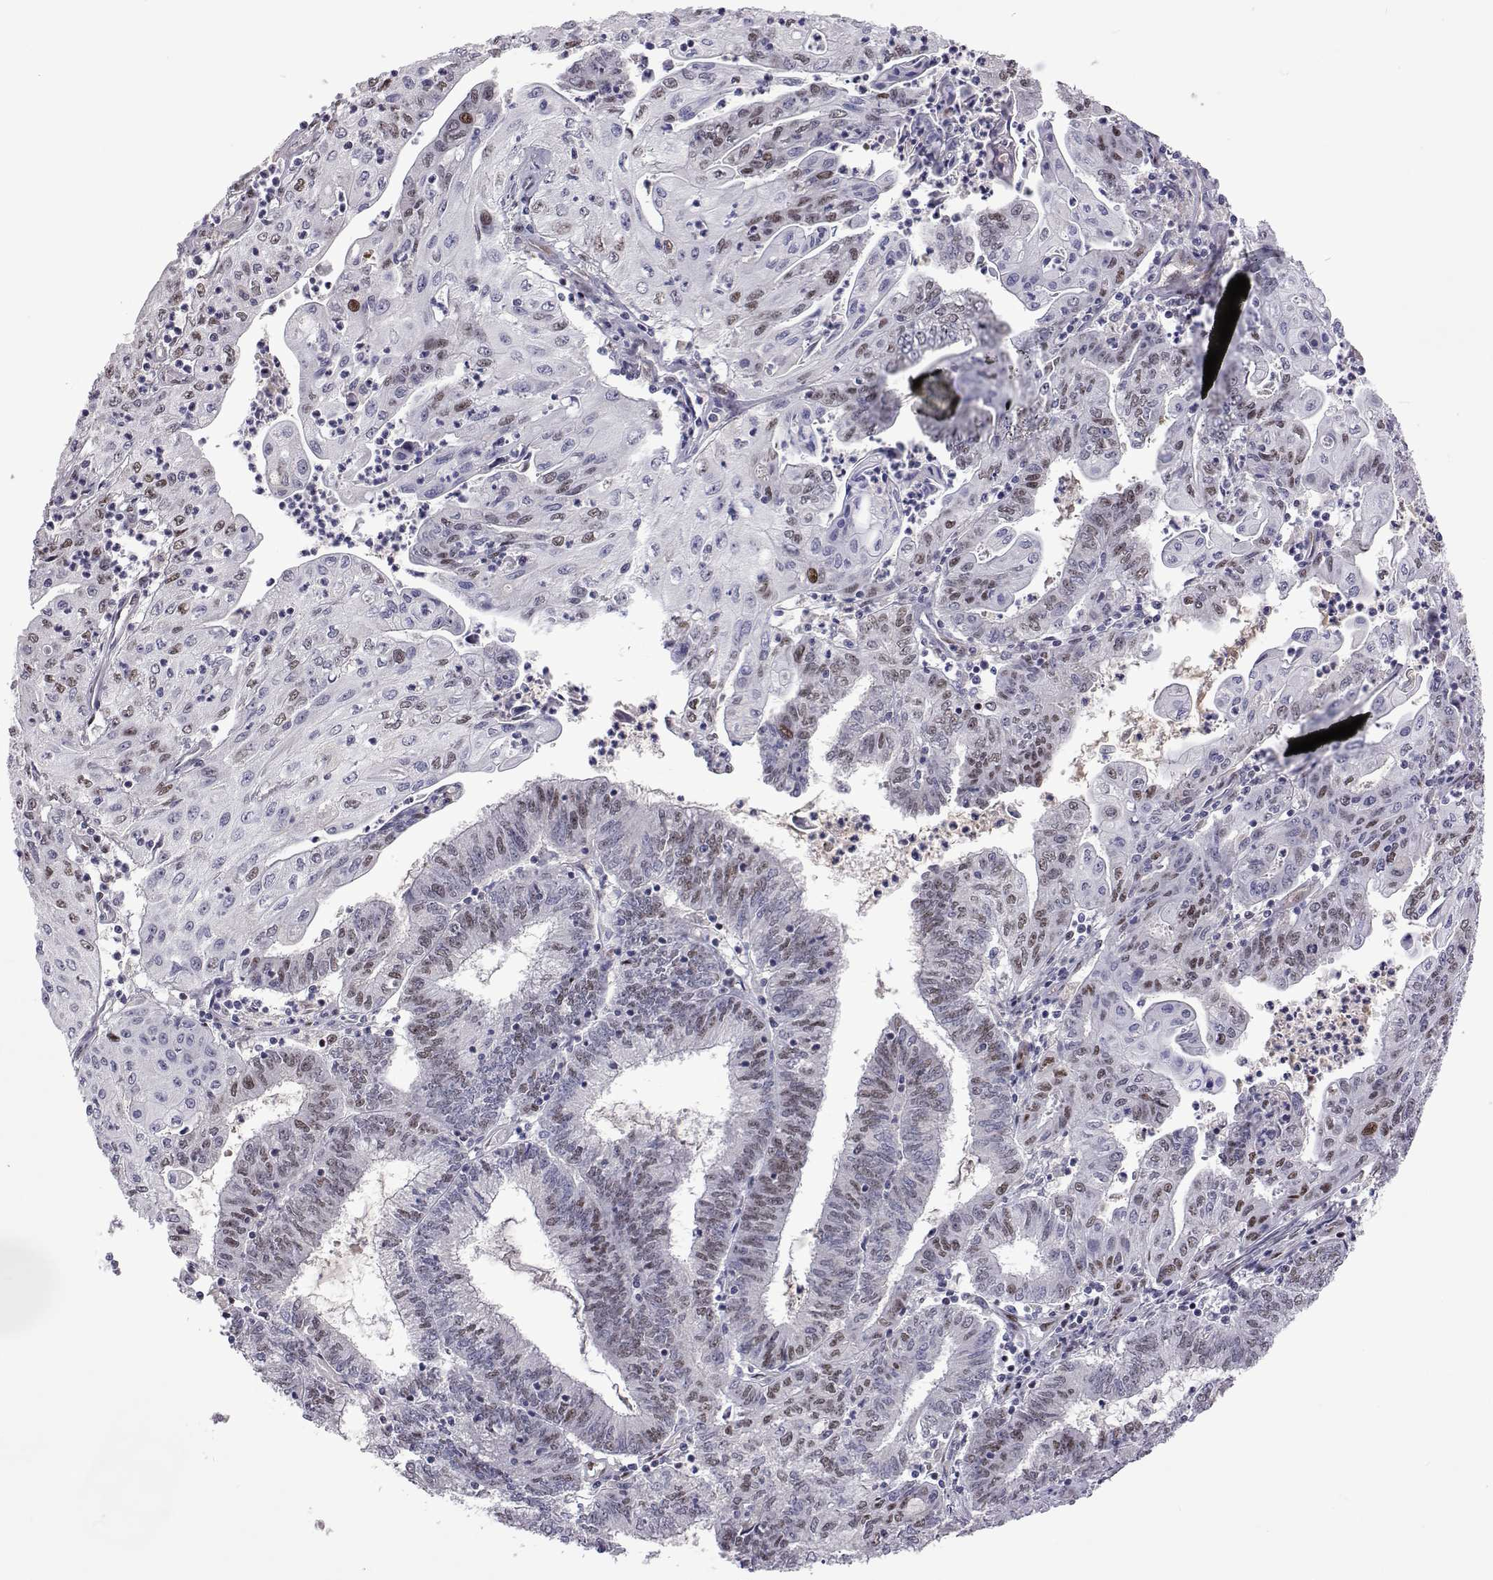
{"staining": {"intensity": "weak", "quantity": "<25%", "location": "nuclear"}, "tissue": "endometrial cancer", "cell_type": "Tumor cells", "image_type": "cancer", "snomed": [{"axis": "morphology", "description": "Adenocarcinoma, NOS"}, {"axis": "topography", "description": "Endometrium"}], "caption": "Tumor cells show no significant protein staining in endometrial adenocarcinoma. (Stains: DAB IHC with hematoxylin counter stain, Microscopy: brightfield microscopy at high magnification).", "gene": "TCF15", "patient": {"sex": "female", "age": 61}}